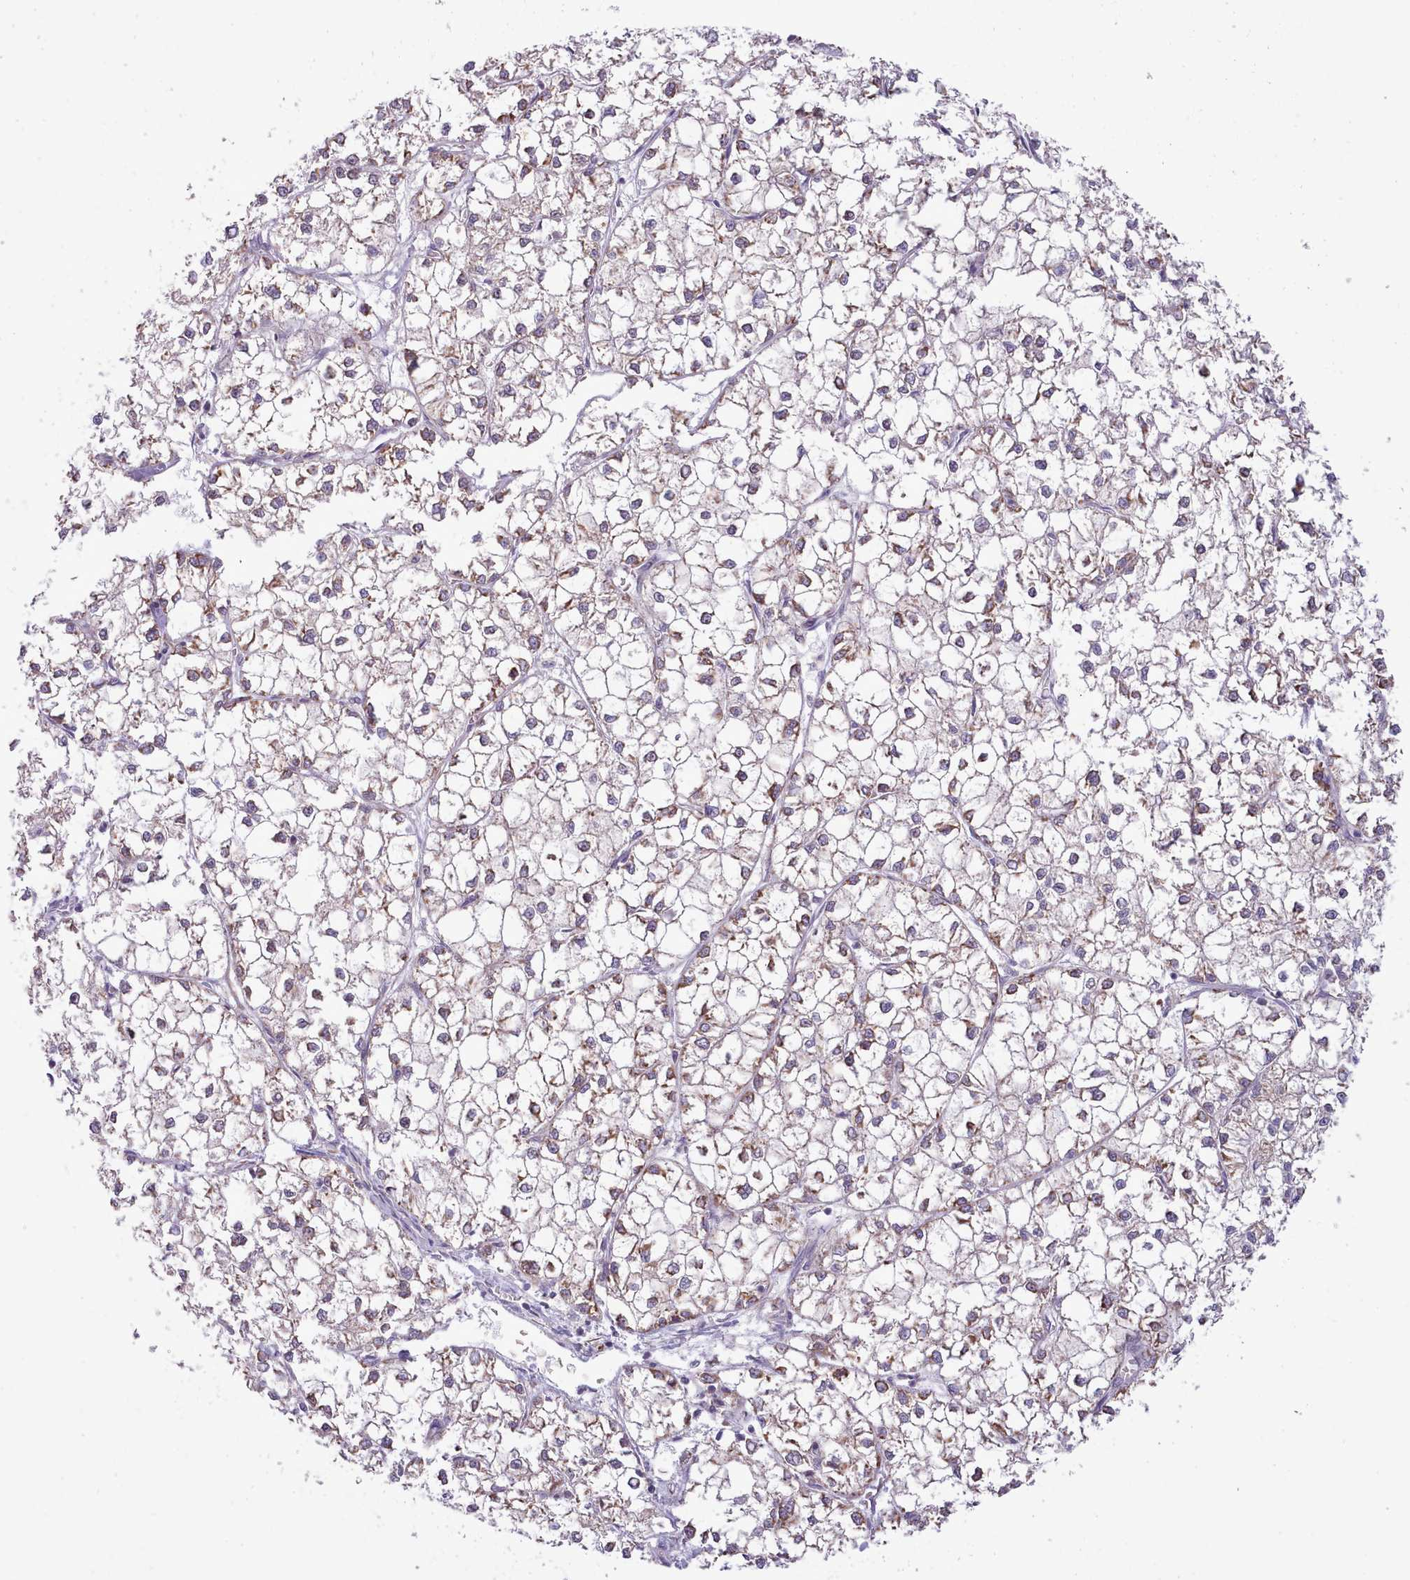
{"staining": {"intensity": "weak", "quantity": "25%-75%", "location": "cytoplasmic/membranous"}, "tissue": "liver cancer", "cell_type": "Tumor cells", "image_type": "cancer", "snomed": [{"axis": "morphology", "description": "Carcinoma, Hepatocellular, NOS"}, {"axis": "topography", "description": "Liver"}], "caption": "IHC photomicrograph of neoplastic tissue: liver cancer stained using immunohistochemistry displays low levels of weak protein expression localized specifically in the cytoplasmic/membranous of tumor cells, appearing as a cytoplasmic/membranous brown color.", "gene": "SEC61B", "patient": {"sex": "female", "age": 43}}